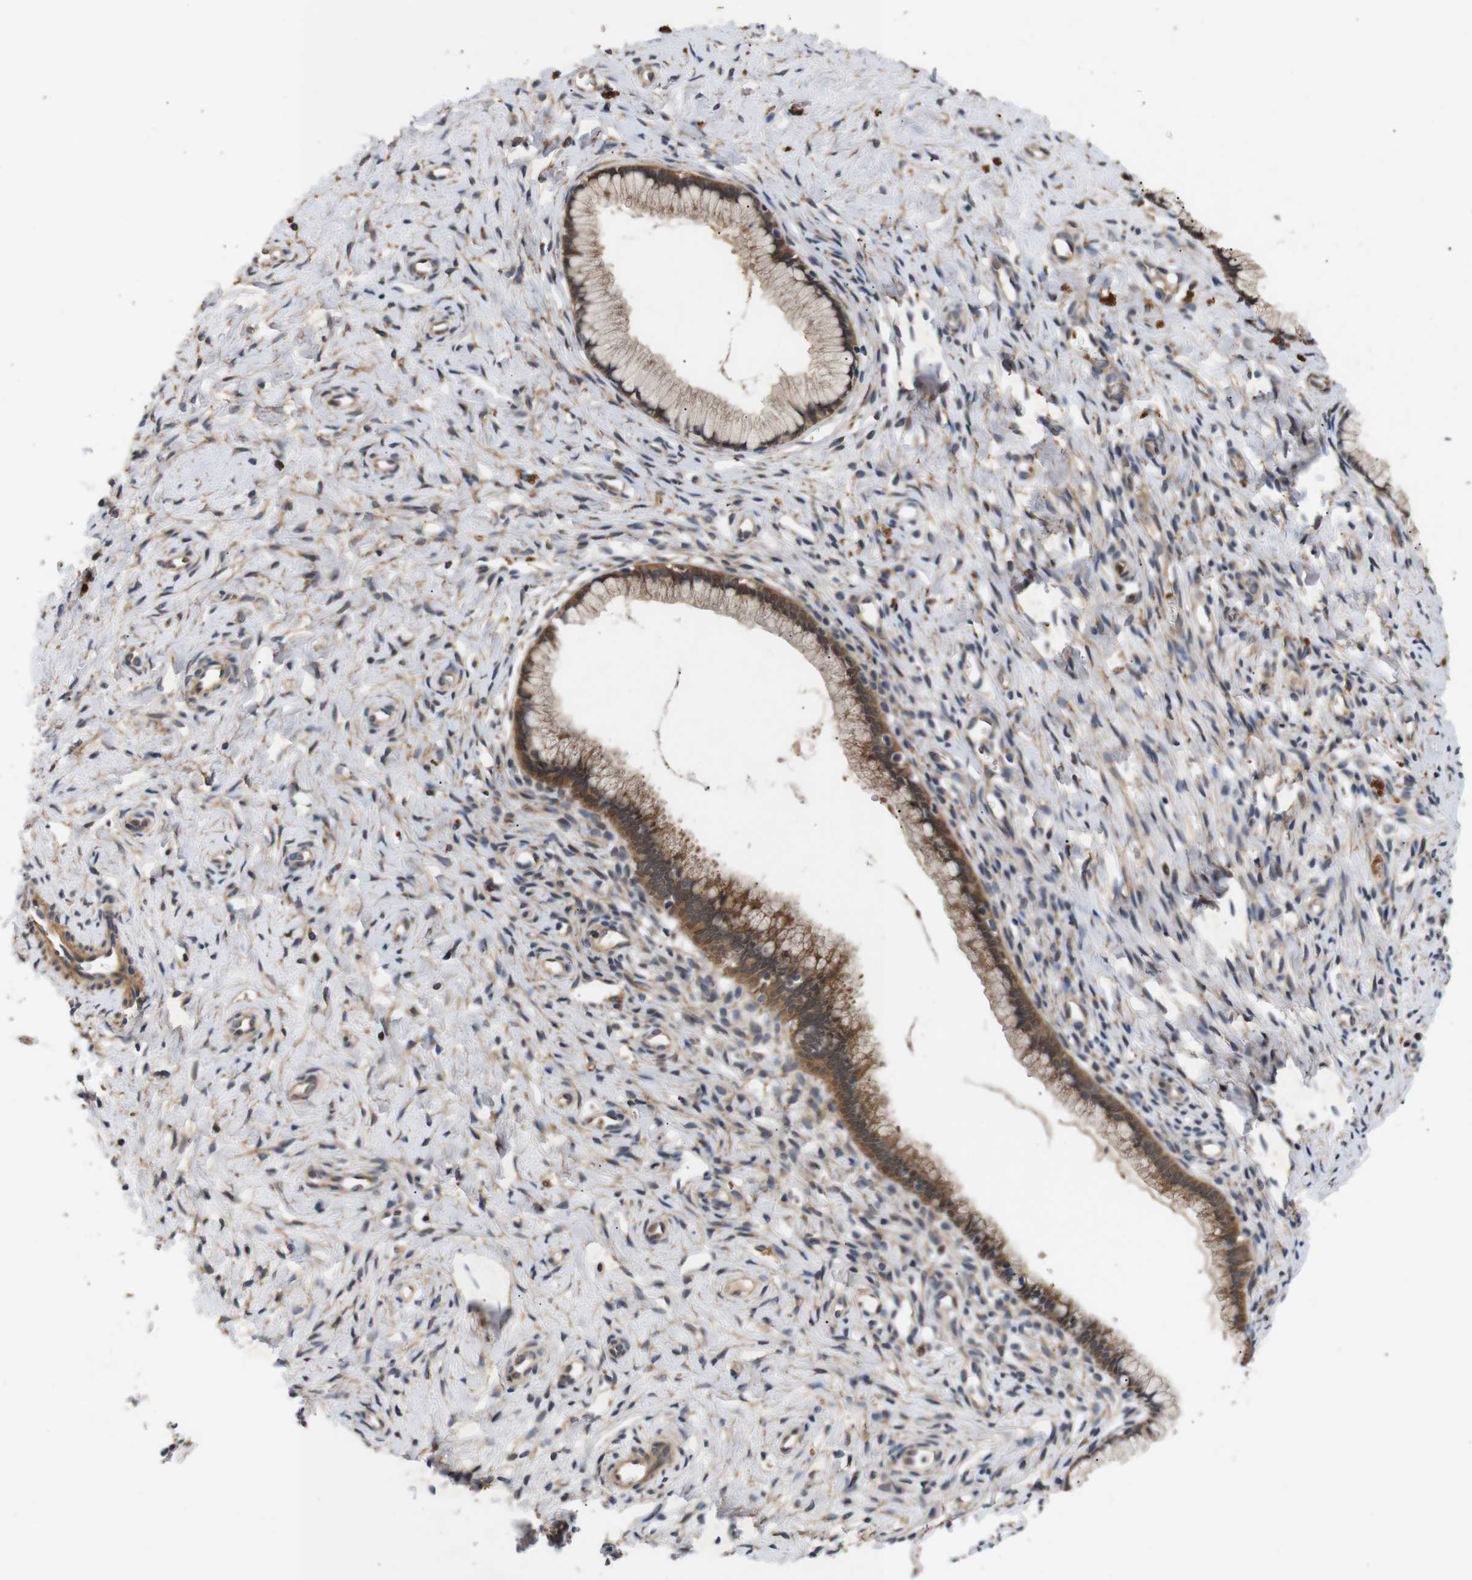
{"staining": {"intensity": "moderate", "quantity": ">75%", "location": "cytoplasmic/membranous"}, "tissue": "cervix", "cell_type": "Glandular cells", "image_type": "normal", "snomed": [{"axis": "morphology", "description": "Normal tissue, NOS"}, {"axis": "topography", "description": "Cervix"}], "caption": "Immunohistochemistry (IHC) histopathology image of benign cervix stained for a protein (brown), which displays medium levels of moderate cytoplasmic/membranous expression in approximately >75% of glandular cells.", "gene": "DDR1", "patient": {"sex": "female", "age": 65}}